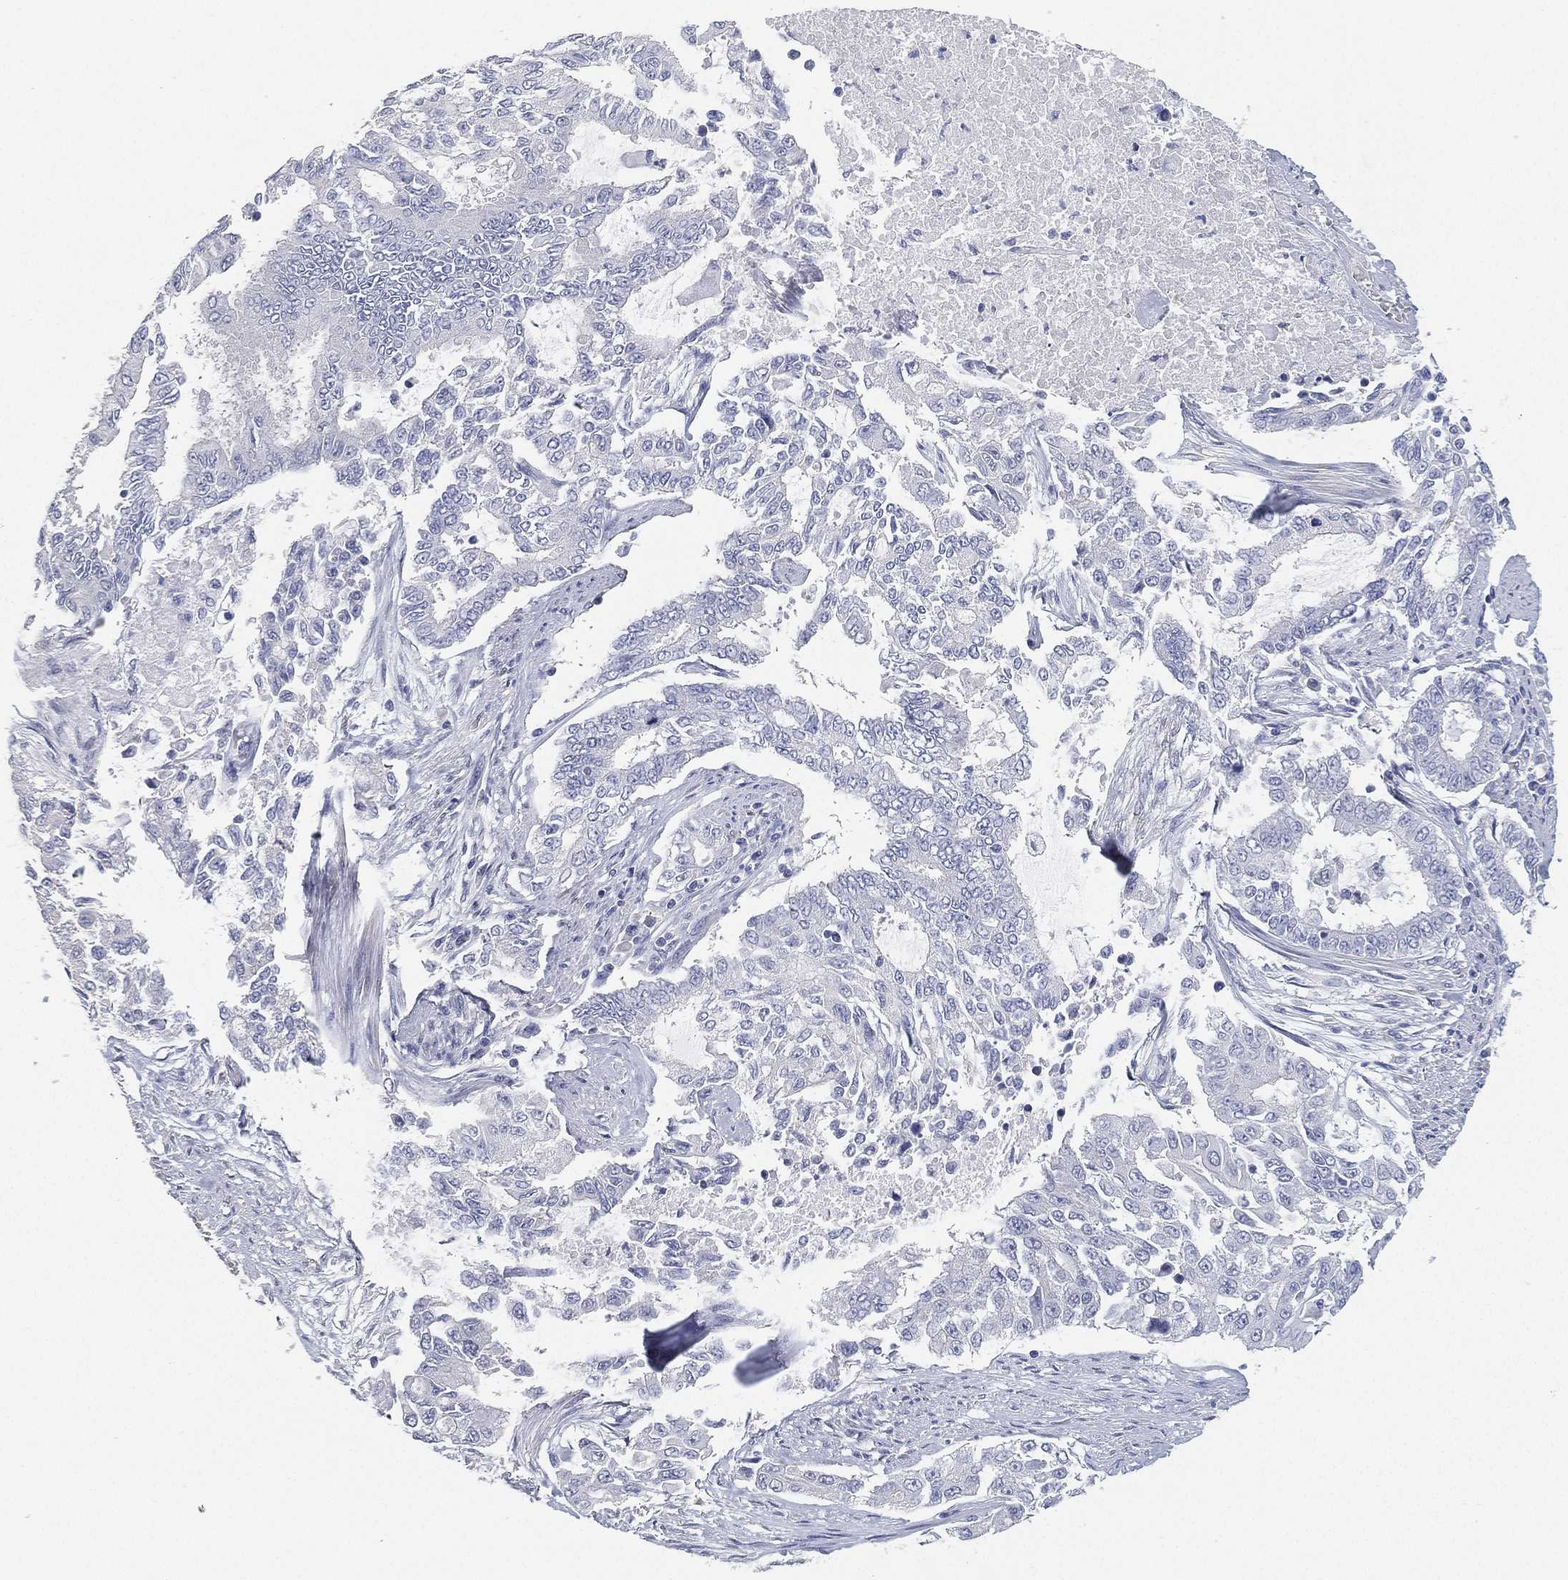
{"staining": {"intensity": "negative", "quantity": "none", "location": "none"}, "tissue": "endometrial cancer", "cell_type": "Tumor cells", "image_type": "cancer", "snomed": [{"axis": "morphology", "description": "Adenocarcinoma, NOS"}, {"axis": "topography", "description": "Uterus"}], "caption": "Immunohistochemical staining of human endometrial cancer displays no significant staining in tumor cells.", "gene": "FAM187B", "patient": {"sex": "female", "age": 59}}